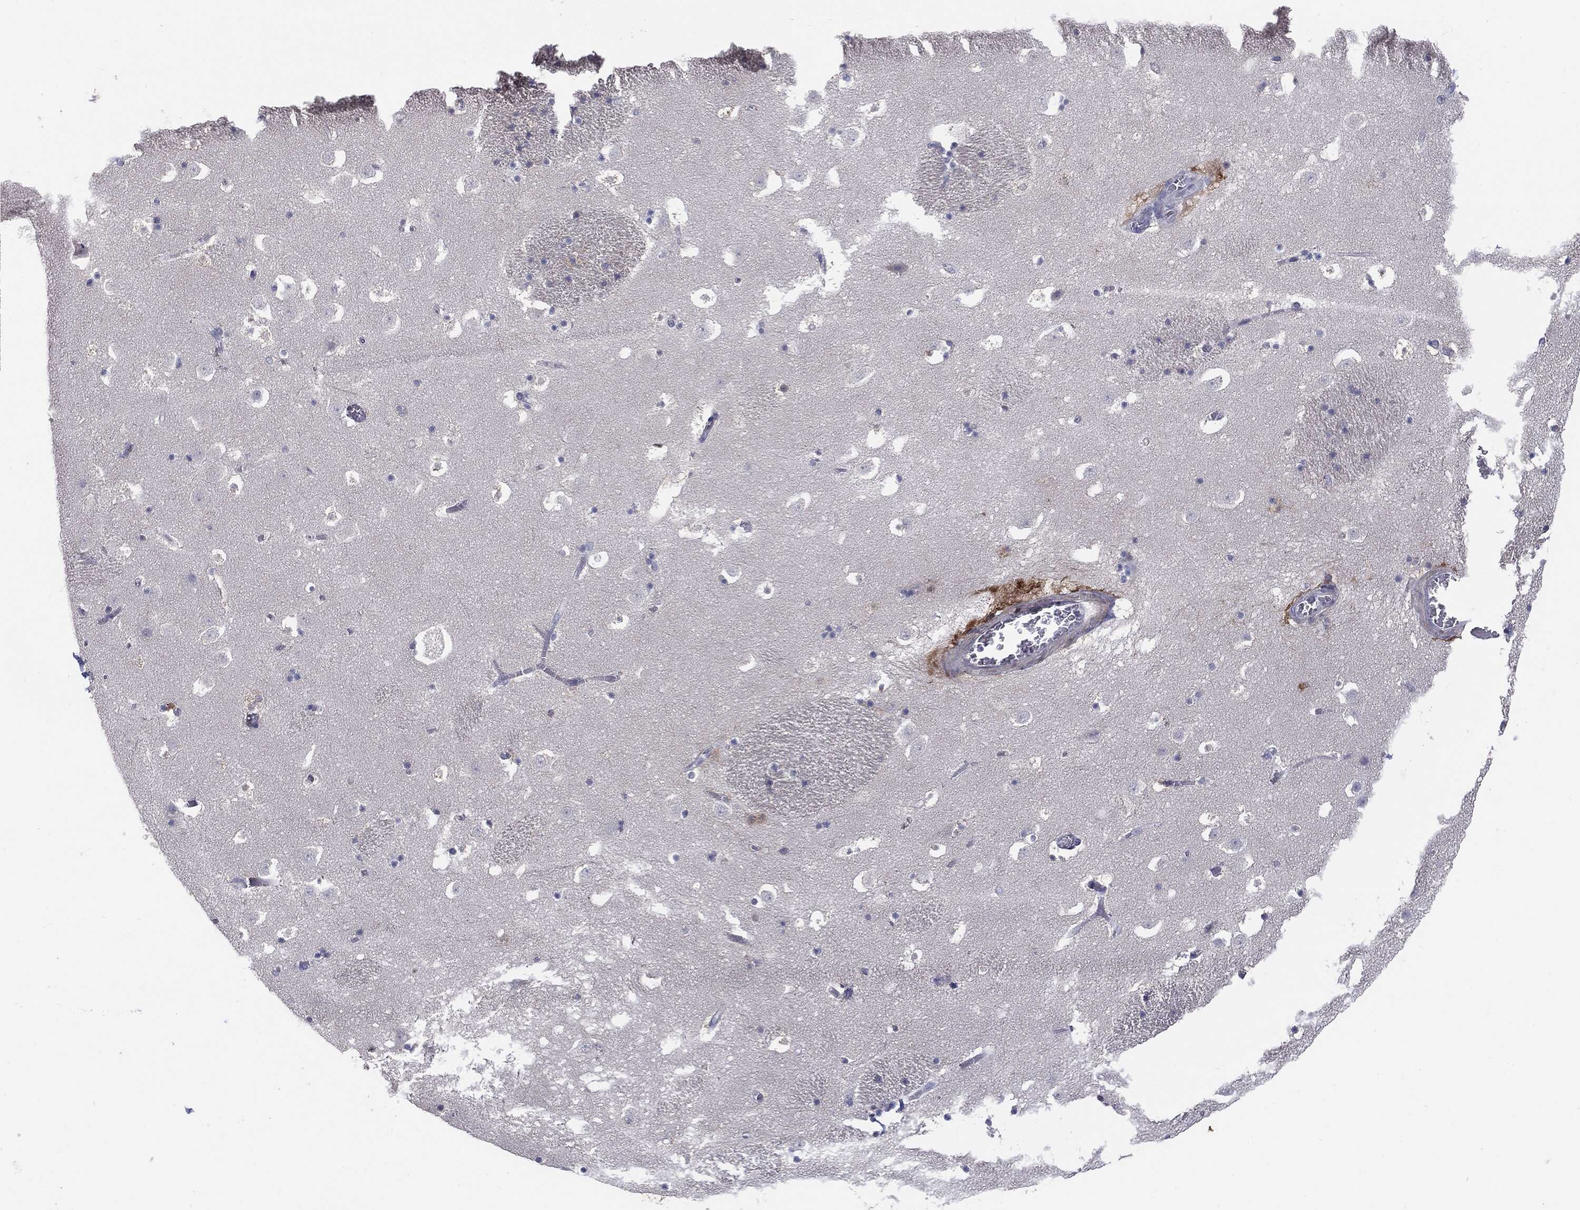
{"staining": {"intensity": "negative", "quantity": "none", "location": "none"}, "tissue": "caudate", "cell_type": "Glial cells", "image_type": "normal", "snomed": [{"axis": "morphology", "description": "Normal tissue, NOS"}, {"axis": "topography", "description": "Lateral ventricle wall"}], "caption": "Histopathology image shows no significant protein expression in glial cells of unremarkable caudate.", "gene": "KRT5", "patient": {"sex": "female", "age": 42}}